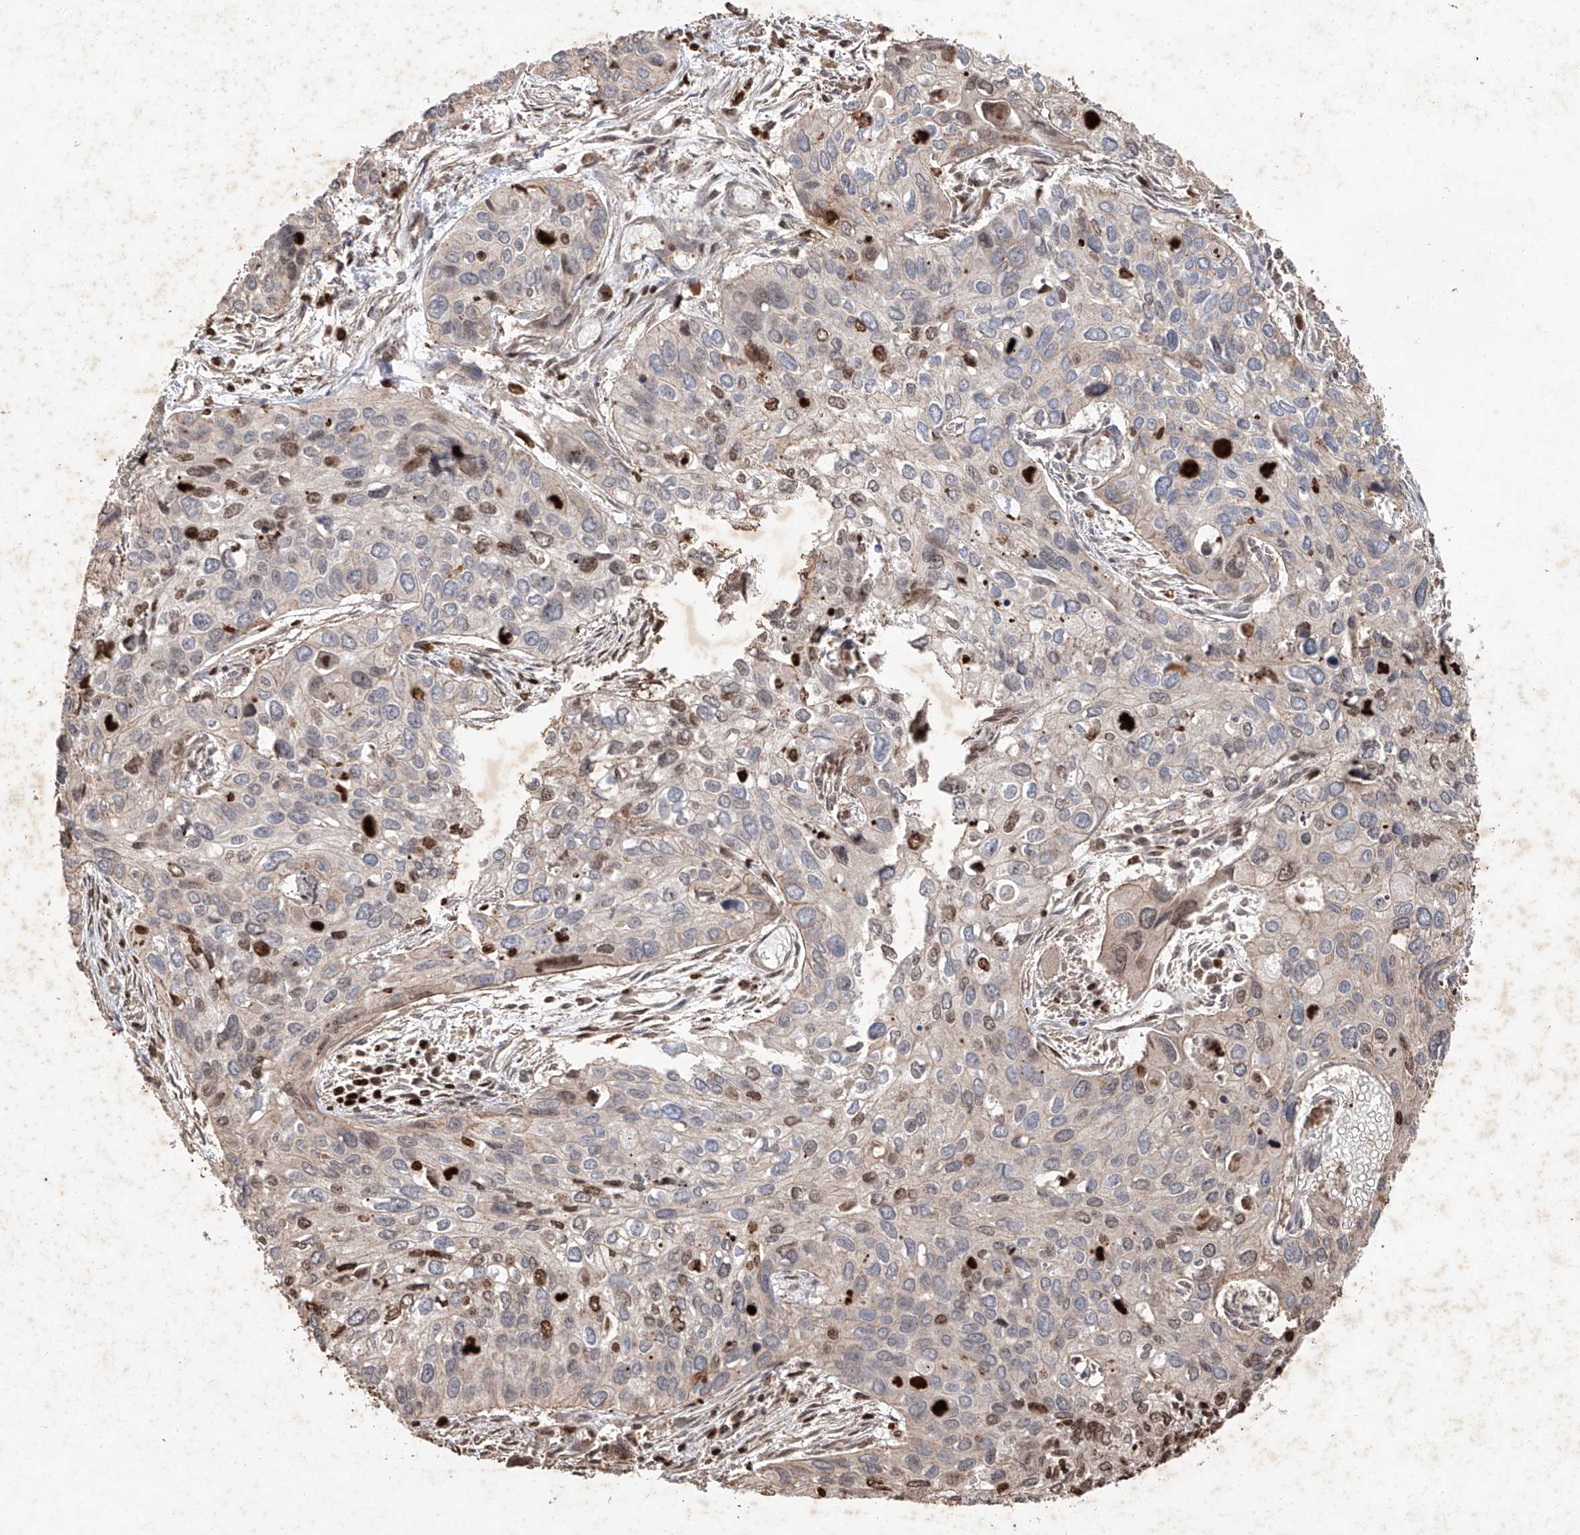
{"staining": {"intensity": "moderate", "quantity": "<25%", "location": "nuclear"}, "tissue": "cervical cancer", "cell_type": "Tumor cells", "image_type": "cancer", "snomed": [{"axis": "morphology", "description": "Squamous cell carcinoma, NOS"}, {"axis": "topography", "description": "Cervix"}], "caption": "Human squamous cell carcinoma (cervical) stained with a brown dye reveals moderate nuclear positive staining in about <25% of tumor cells.", "gene": "EDN1", "patient": {"sex": "female", "age": 55}}